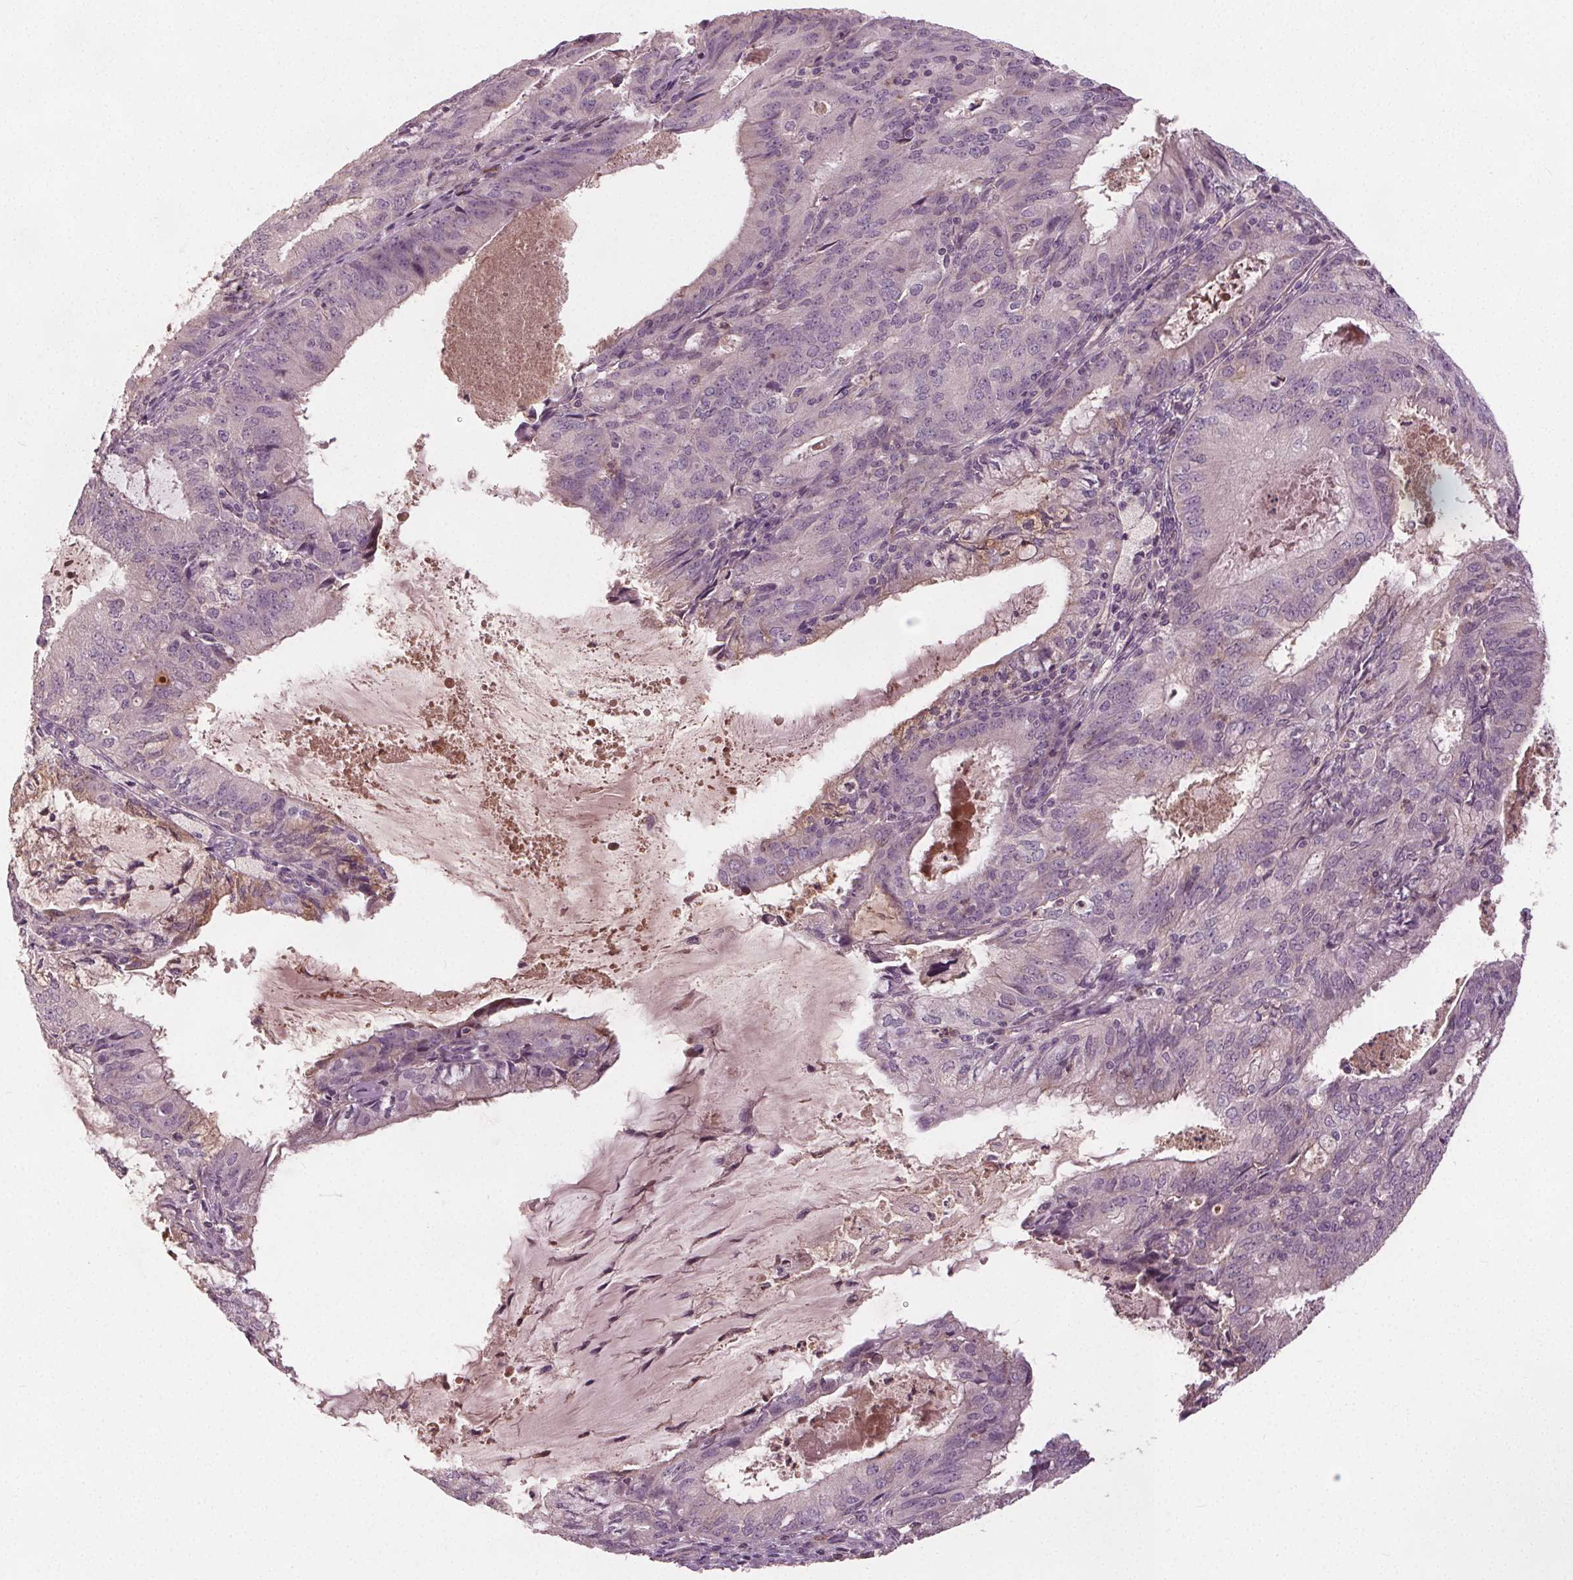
{"staining": {"intensity": "negative", "quantity": "none", "location": "none"}, "tissue": "endometrial cancer", "cell_type": "Tumor cells", "image_type": "cancer", "snomed": [{"axis": "morphology", "description": "Adenocarcinoma, NOS"}, {"axis": "topography", "description": "Endometrium"}], "caption": "An immunohistochemistry (IHC) histopathology image of endometrial cancer is shown. There is no staining in tumor cells of endometrial cancer. Brightfield microscopy of immunohistochemistry stained with DAB (brown) and hematoxylin (blue), captured at high magnification.", "gene": "PDGFD", "patient": {"sex": "female", "age": 57}}